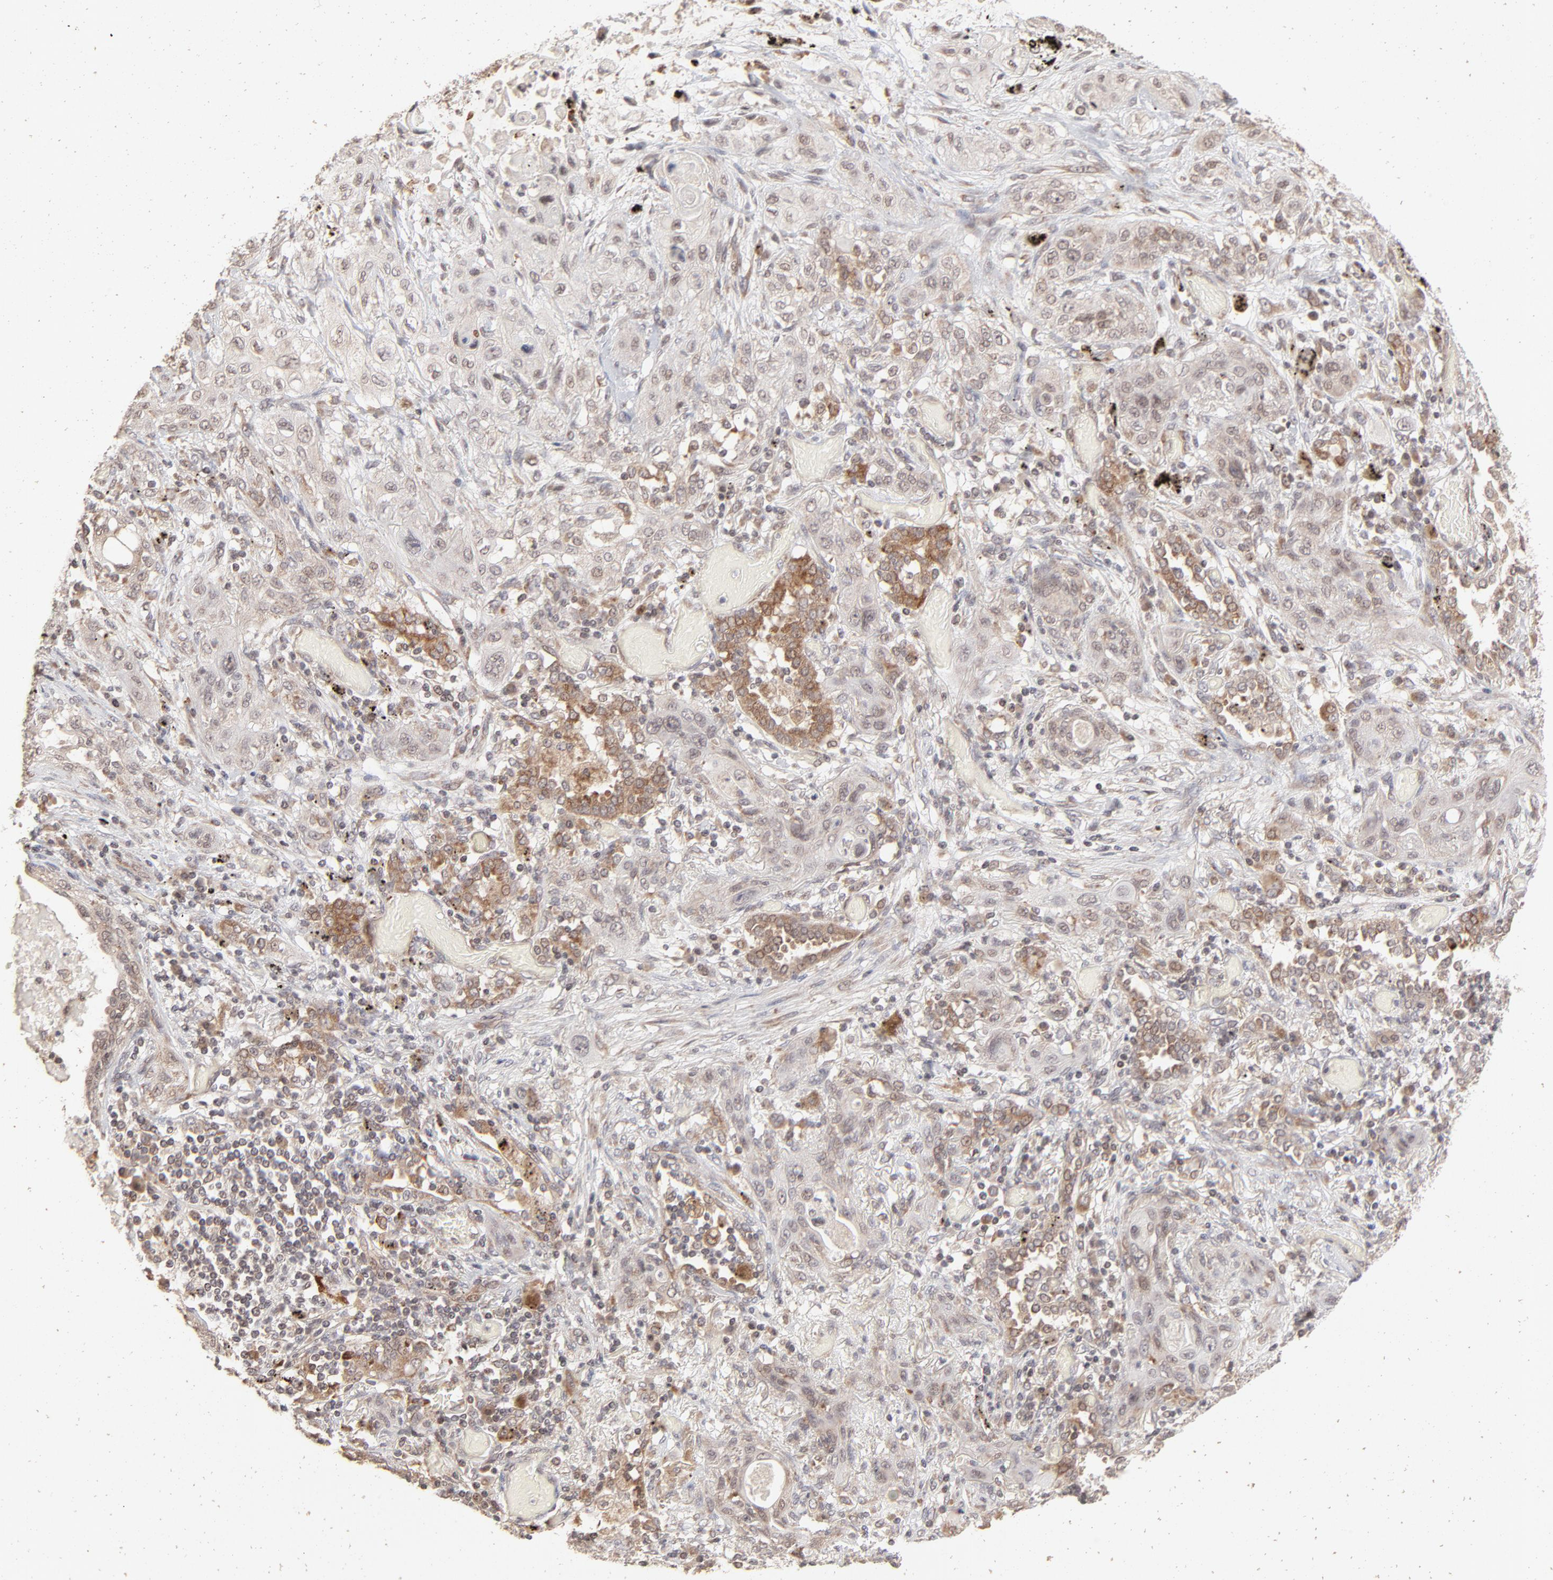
{"staining": {"intensity": "moderate", "quantity": "<25%", "location": "cytoplasmic/membranous"}, "tissue": "lung cancer", "cell_type": "Tumor cells", "image_type": "cancer", "snomed": [{"axis": "morphology", "description": "Squamous cell carcinoma, NOS"}, {"axis": "topography", "description": "Lung"}], "caption": "The micrograph shows staining of lung squamous cell carcinoma, revealing moderate cytoplasmic/membranous protein staining (brown color) within tumor cells. The staining was performed using DAB (3,3'-diaminobenzidine) to visualize the protein expression in brown, while the nuclei were stained in blue with hematoxylin (Magnification: 20x).", "gene": "ARIH1", "patient": {"sex": "female", "age": 47}}